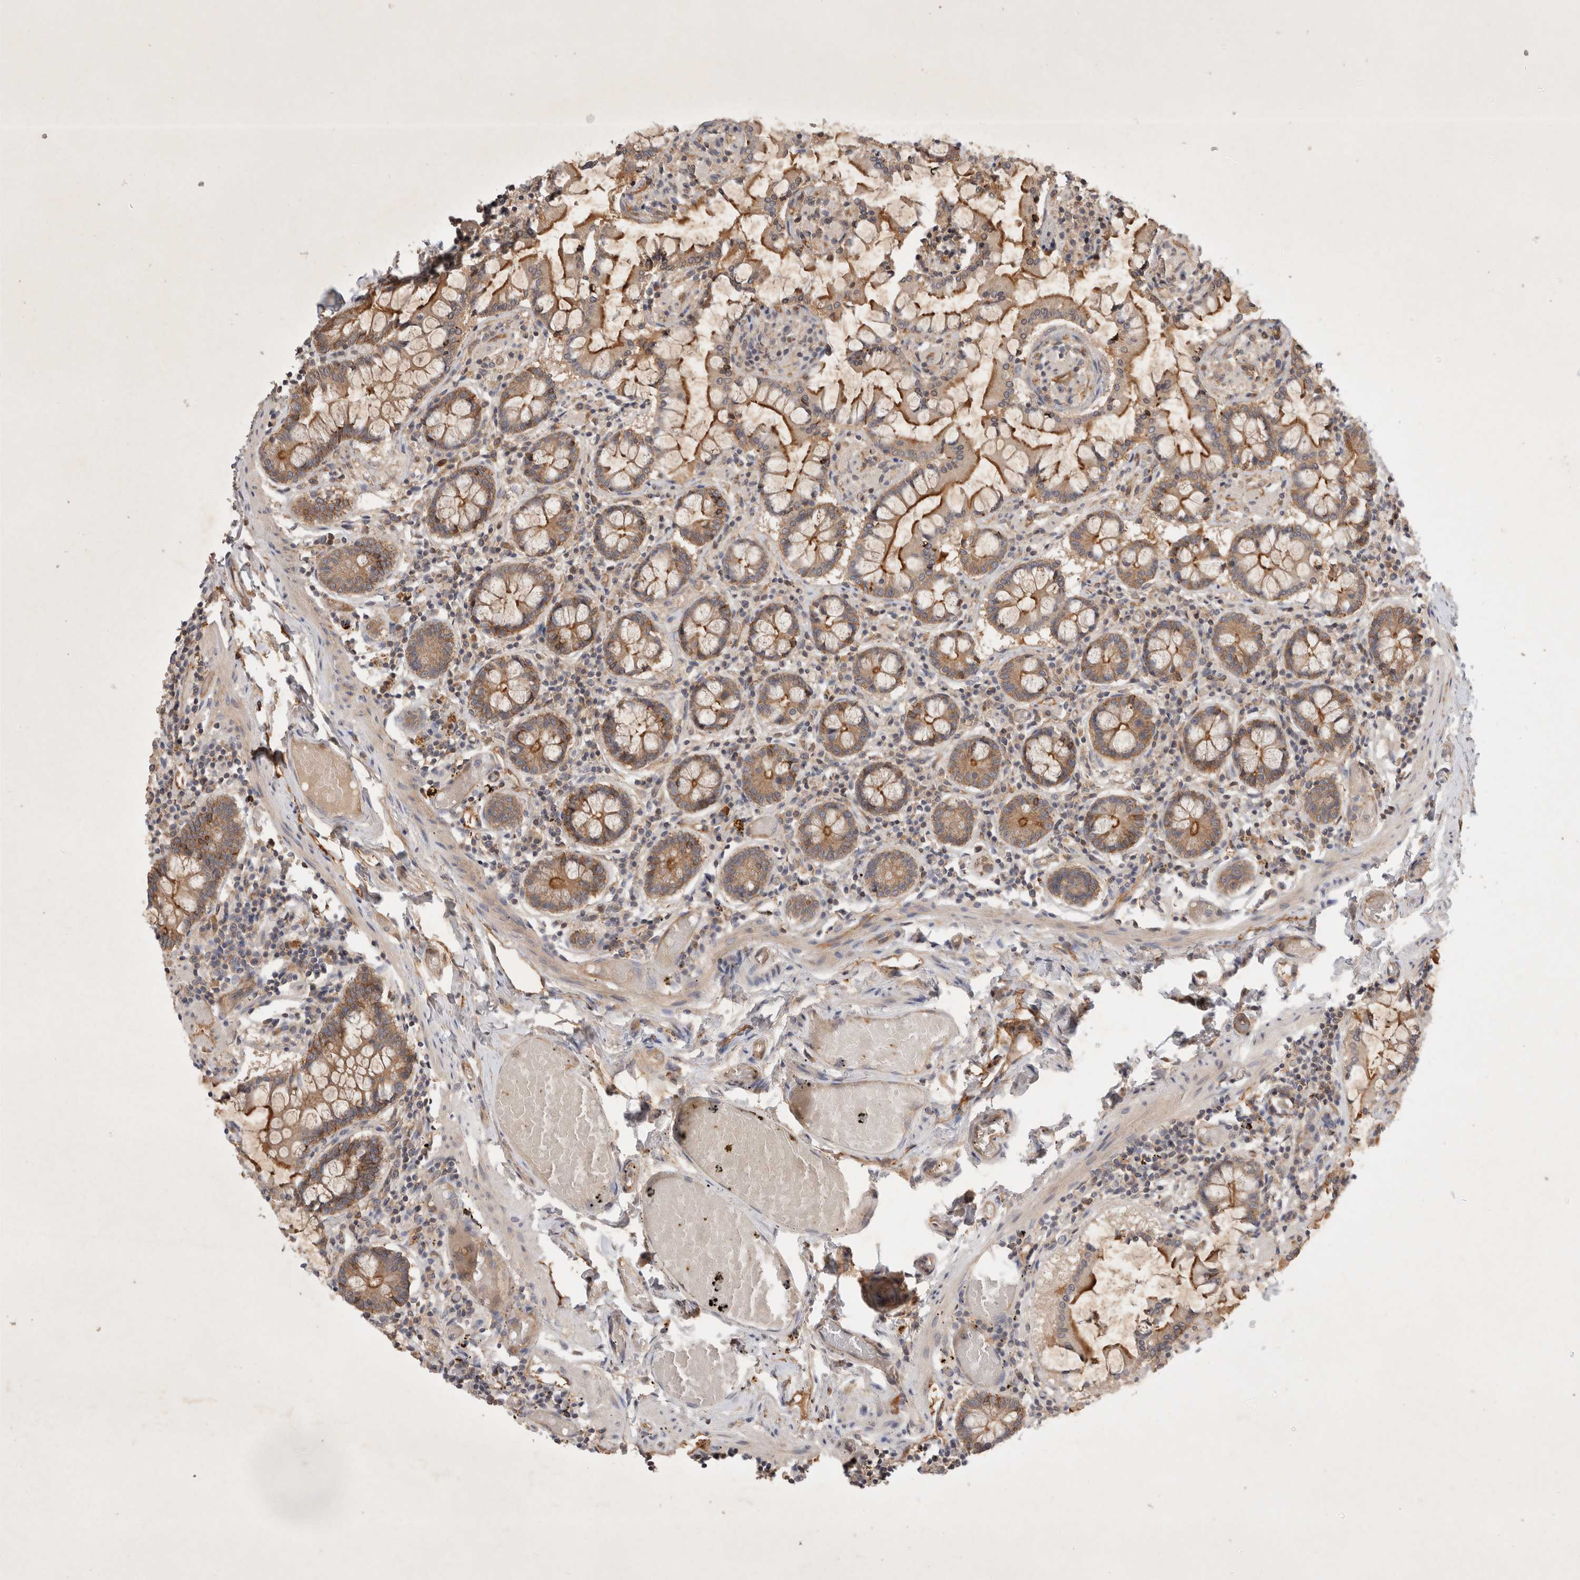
{"staining": {"intensity": "moderate", "quantity": ">75%", "location": "cytoplasmic/membranous"}, "tissue": "small intestine", "cell_type": "Glandular cells", "image_type": "normal", "snomed": [{"axis": "morphology", "description": "Normal tissue, NOS"}, {"axis": "topography", "description": "Small intestine"}], "caption": "Human small intestine stained with a brown dye displays moderate cytoplasmic/membranous positive staining in about >75% of glandular cells.", "gene": "YES1", "patient": {"sex": "male", "age": 41}}